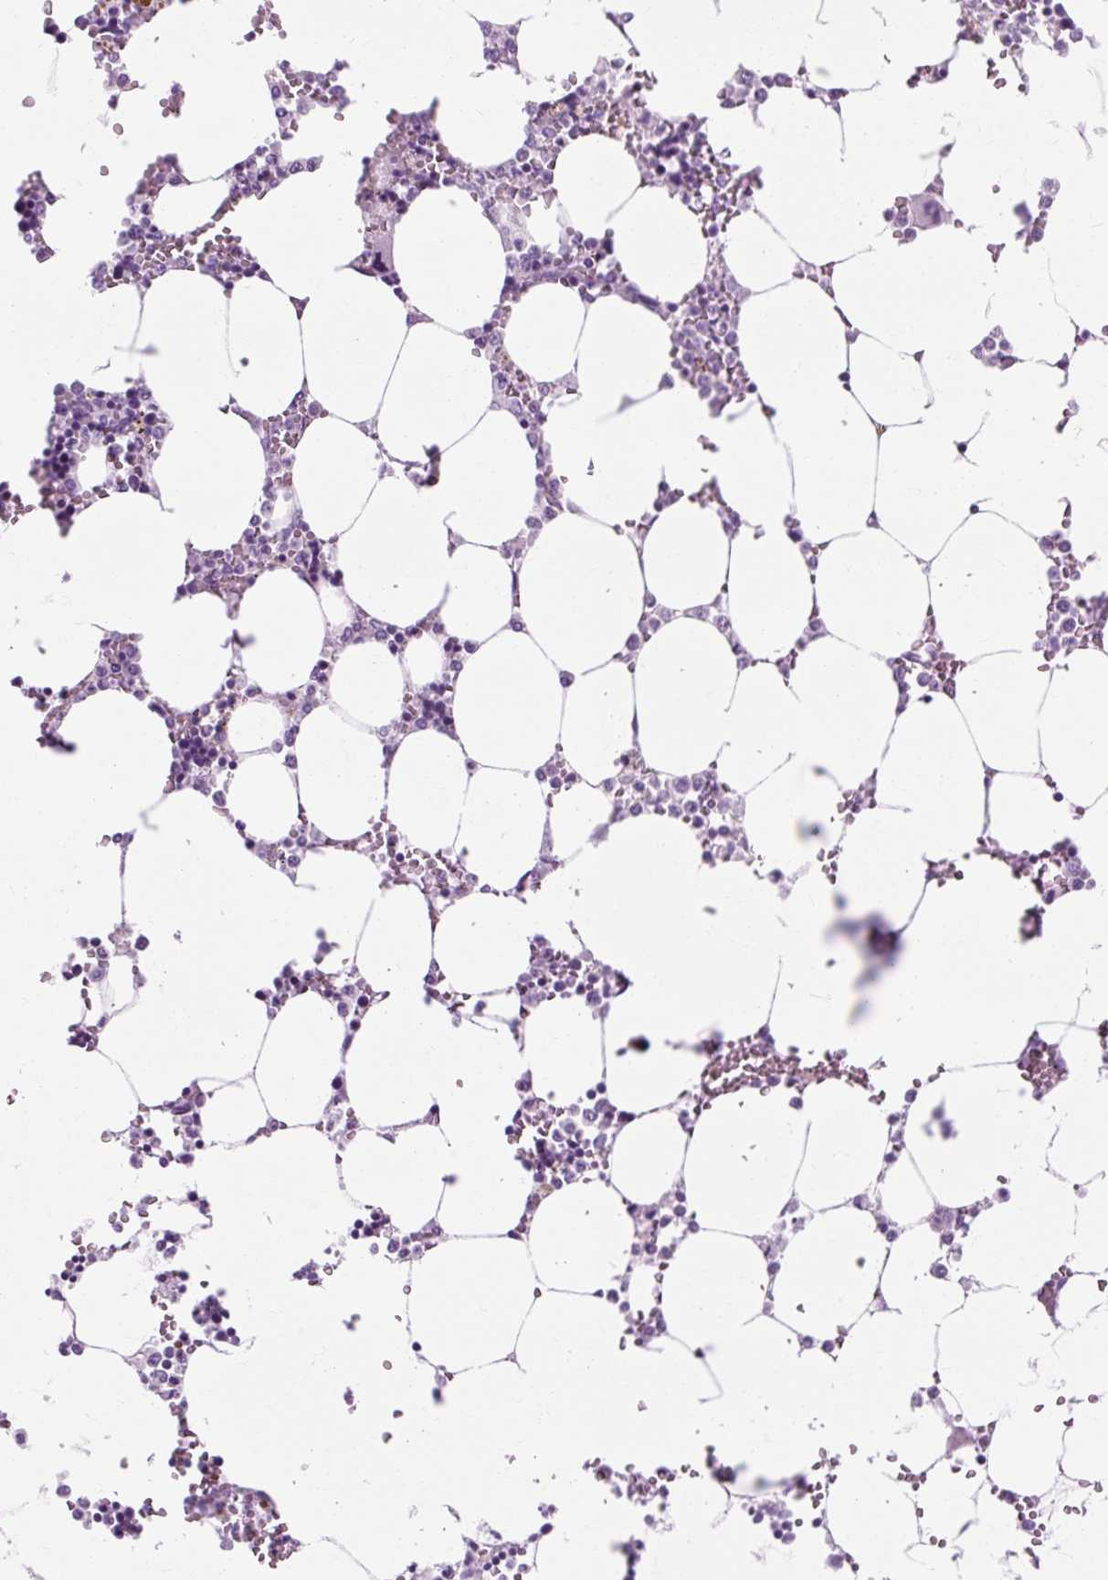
{"staining": {"intensity": "negative", "quantity": "none", "location": "none"}, "tissue": "bone marrow", "cell_type": "Hematopoietic cells", "image_type": "normal", "snomed": [{"axis": "morphology", "description": "Normal tissue, NOS"}, {"axis": "topography", "description": "Bone marrow"}], "caption": "High magnification brightfield microscopy of normal bone marrow stained with DAB (3,3'-diaminobenzidine) (brown) and counterstained with hematoxylin (blue): hematopoietic cells show no significant expression. The staining is performed using DAB brown chromogen with nuclei counter-stained in using hematoxylin.", "gene": "OOEP", "patient": {"sex": "male", "age": 64}}